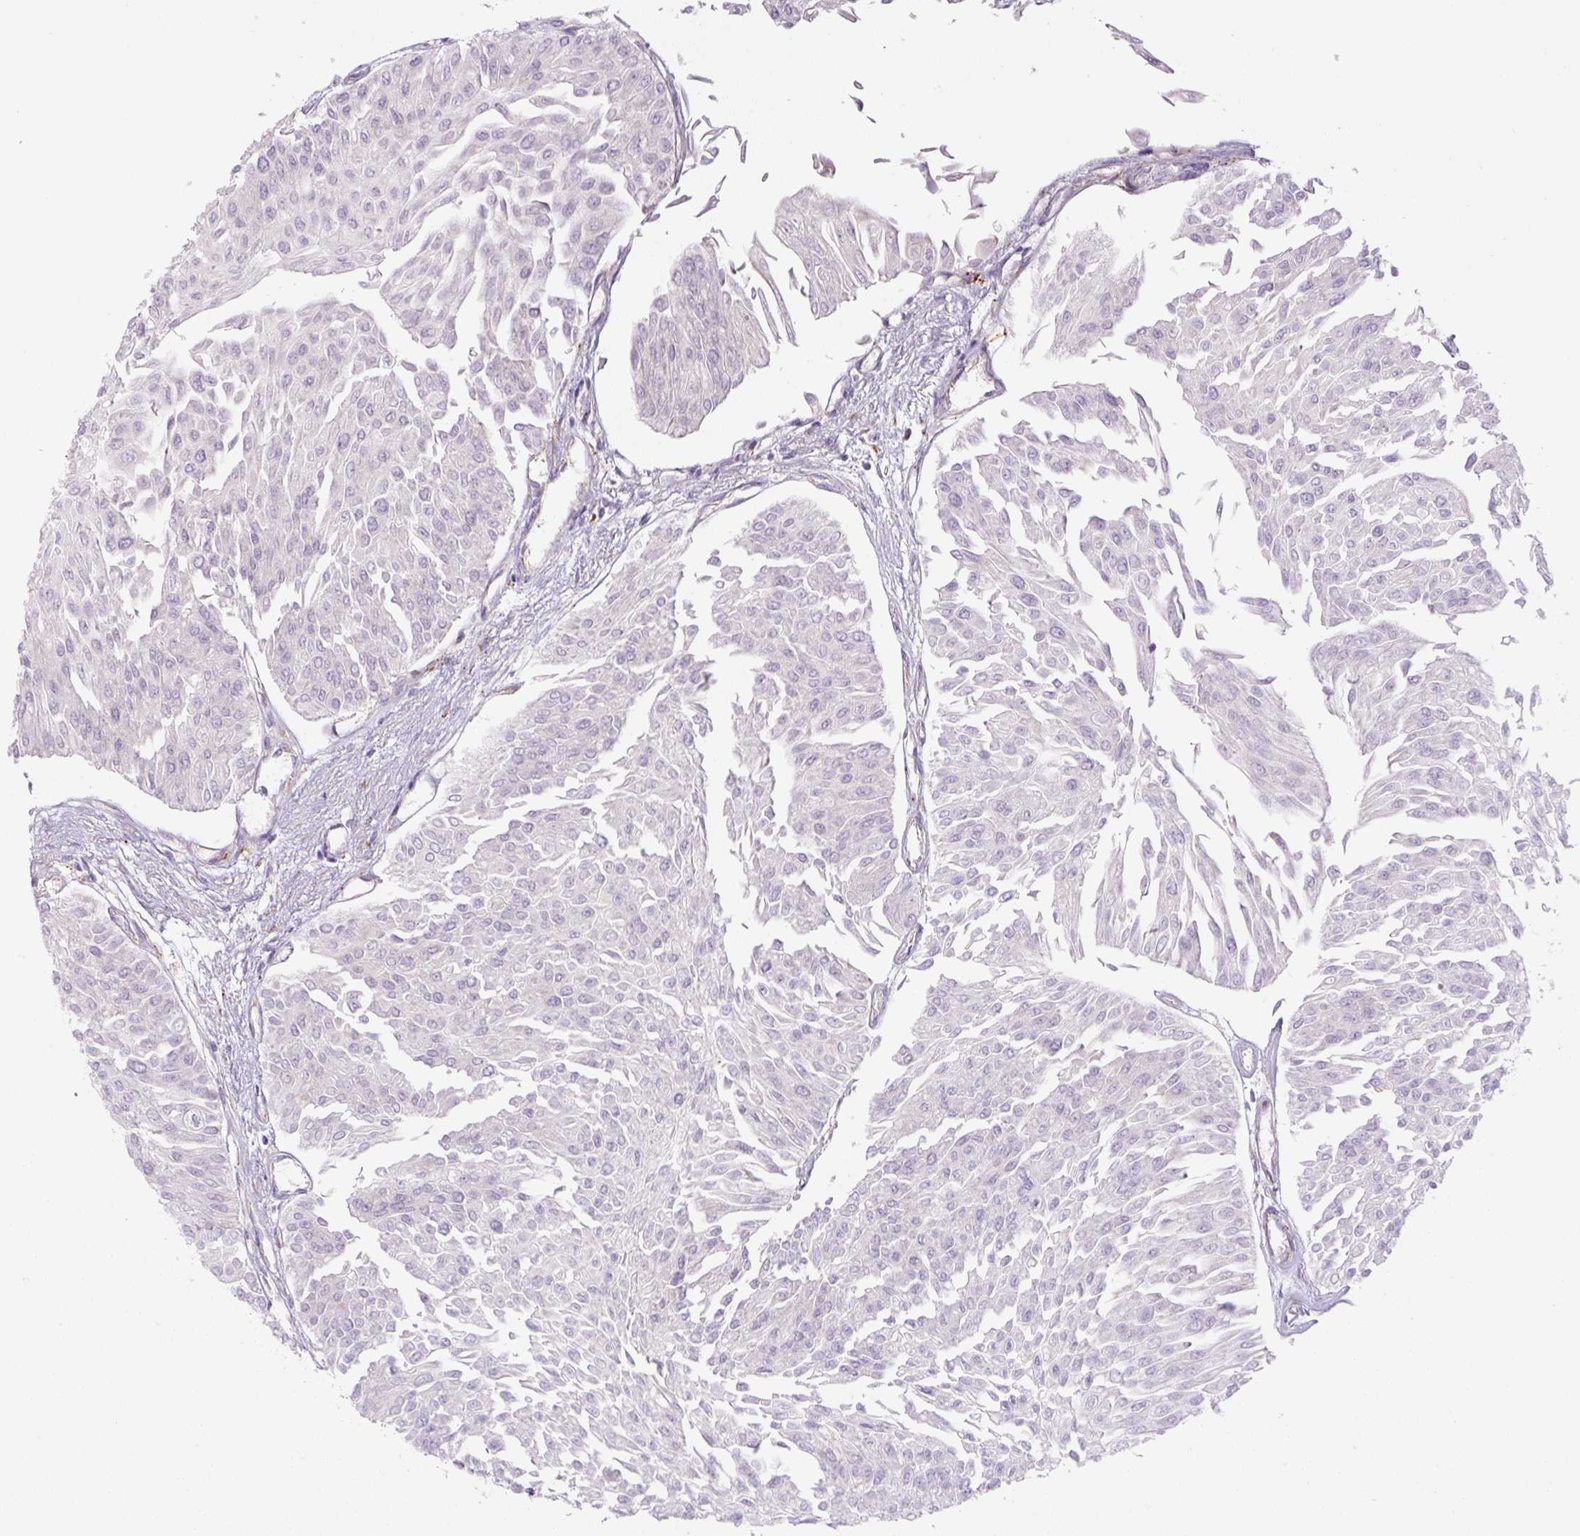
{"staining": {"intensity": "negative", "quantity": "none", "location": "none"}, "tissue": "urothelial cancer", "cell_type": "Tumor cells", "image_type": "cancer", "snomed": [{"axis": "morphology", "description": "Urothelial carcinoma, Low grade"}, {"axis": "topography", "description": "Urinary bladder"}], "caption": "Protein analysis of urothelial cancer reveals no significant expression in tumor cells.", "gene": "DISP3", "patient": {"sex": "male", "age": 67}}